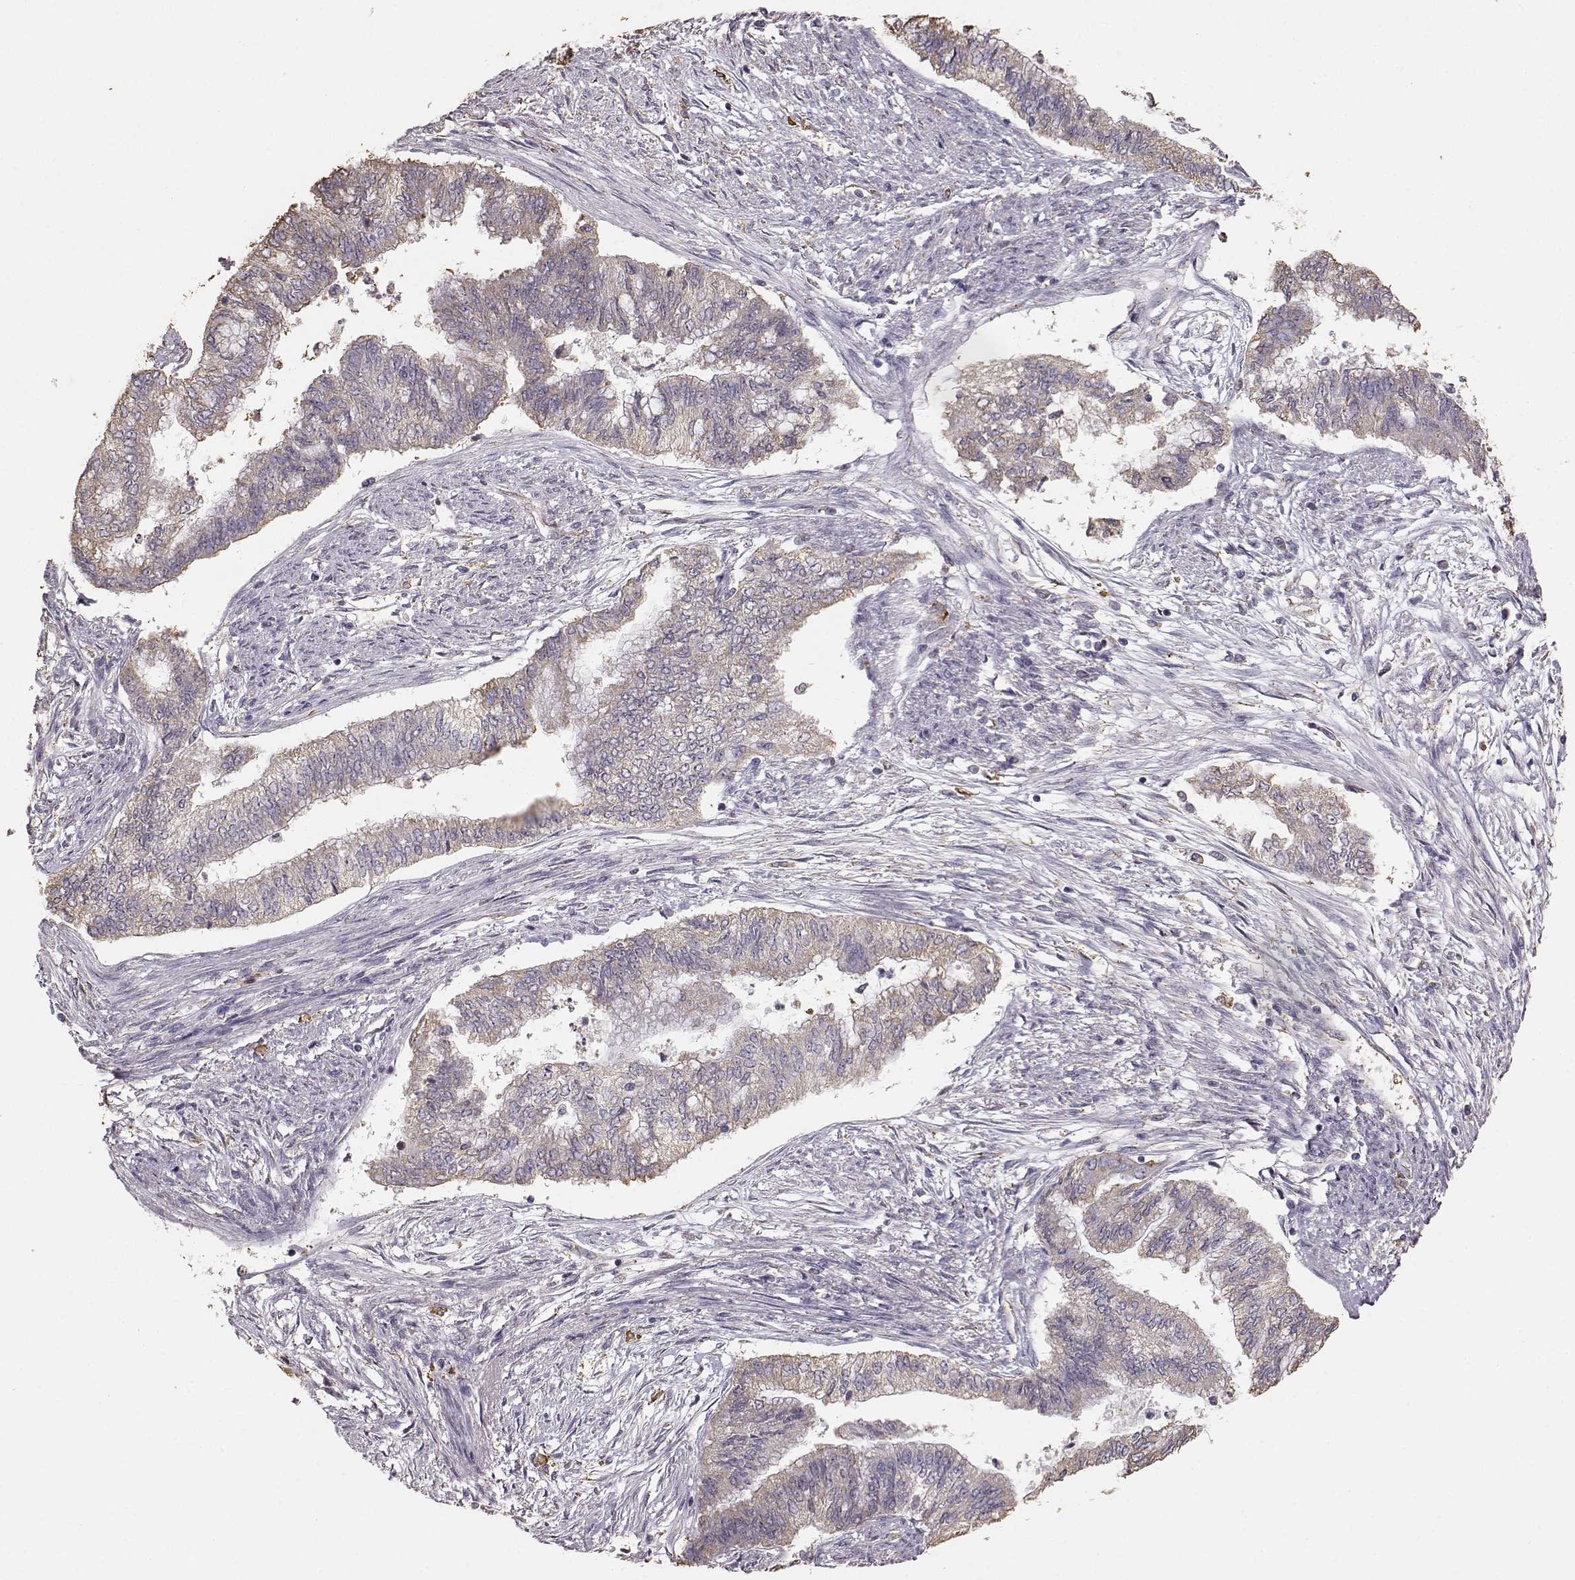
{"staining": {"intensity": "weak", "quantity": ">75%", "location": "cytoplasmic/membranous"}, "tissue": "endometrial cancer", "cell_type": "Tumor cells", "image_type": "cancer", "snomed": [{"axis": "morphology", "description": "Adenocarcinoma, NOS"}, {"axis": "topography", "description": "Endometrium"}], "caption": "An image of human endometrial adenocarcinoma stained for a protein shows weak cytoplasmic/membranous brown staining in tumor cells. The protein is shown in brown color, while the nuclei are stained blue.", "gene": "GABRG3", "patient": {"sex": "female", "age": 65}}